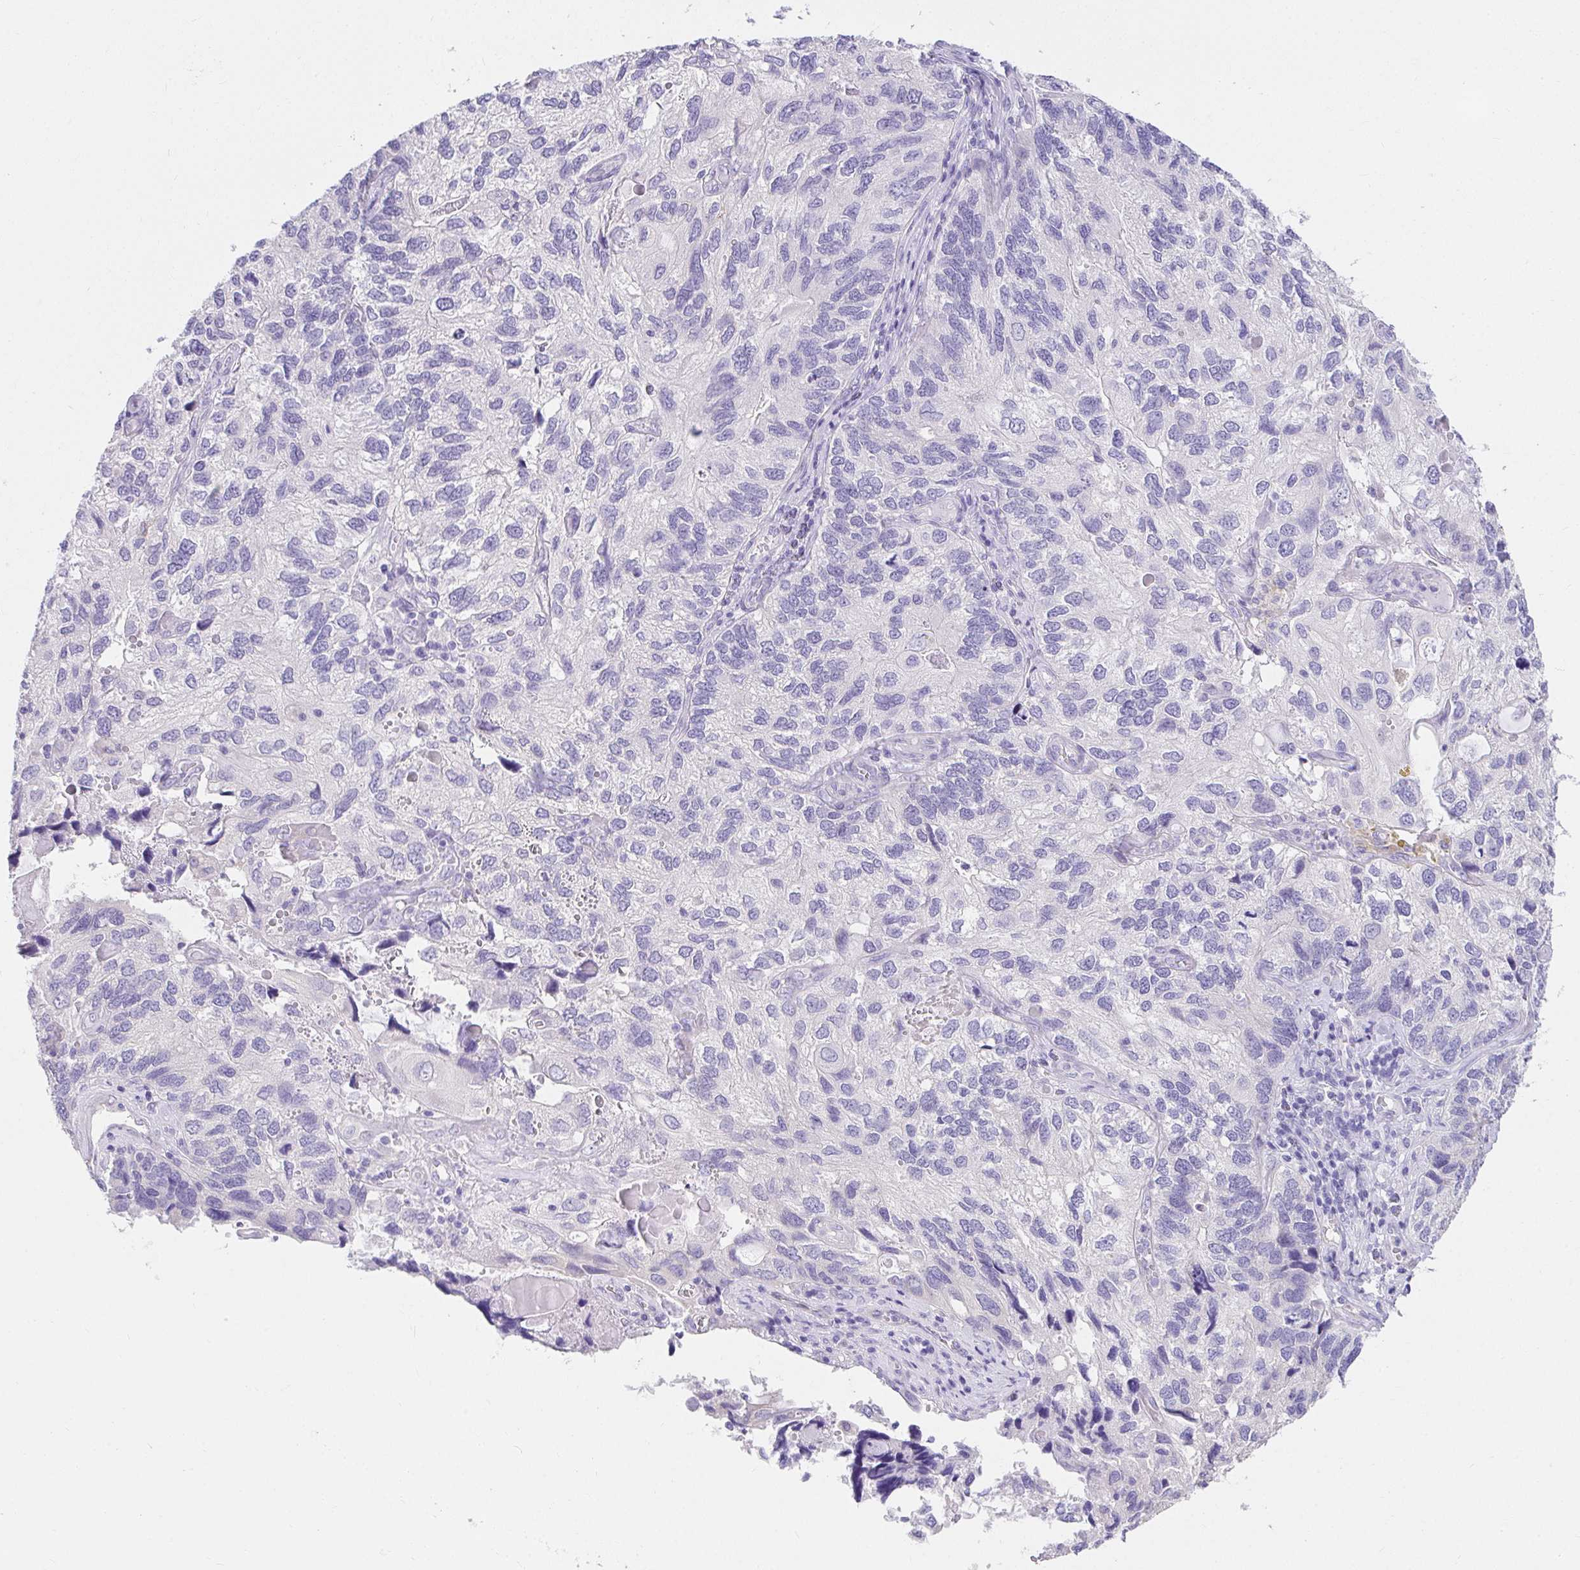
{"staining": {"intensity": "negative", "quantity": "none", "location": "none"}, "tissue": "endometrial cancer", "cell_type": "Tumor cells", "image_type": "cancer", "snomed": [{"axis": "morphology", "description": "Carcinoma, NOS"}, {"axis": "topography", "description": "Uterus"}], "caption": "This is a image of IHC staining of endometrial cancer, which shows no staining in tumor cells.", "gene": "VGLL1", "patient": {"sex": "female", "age": 76}}